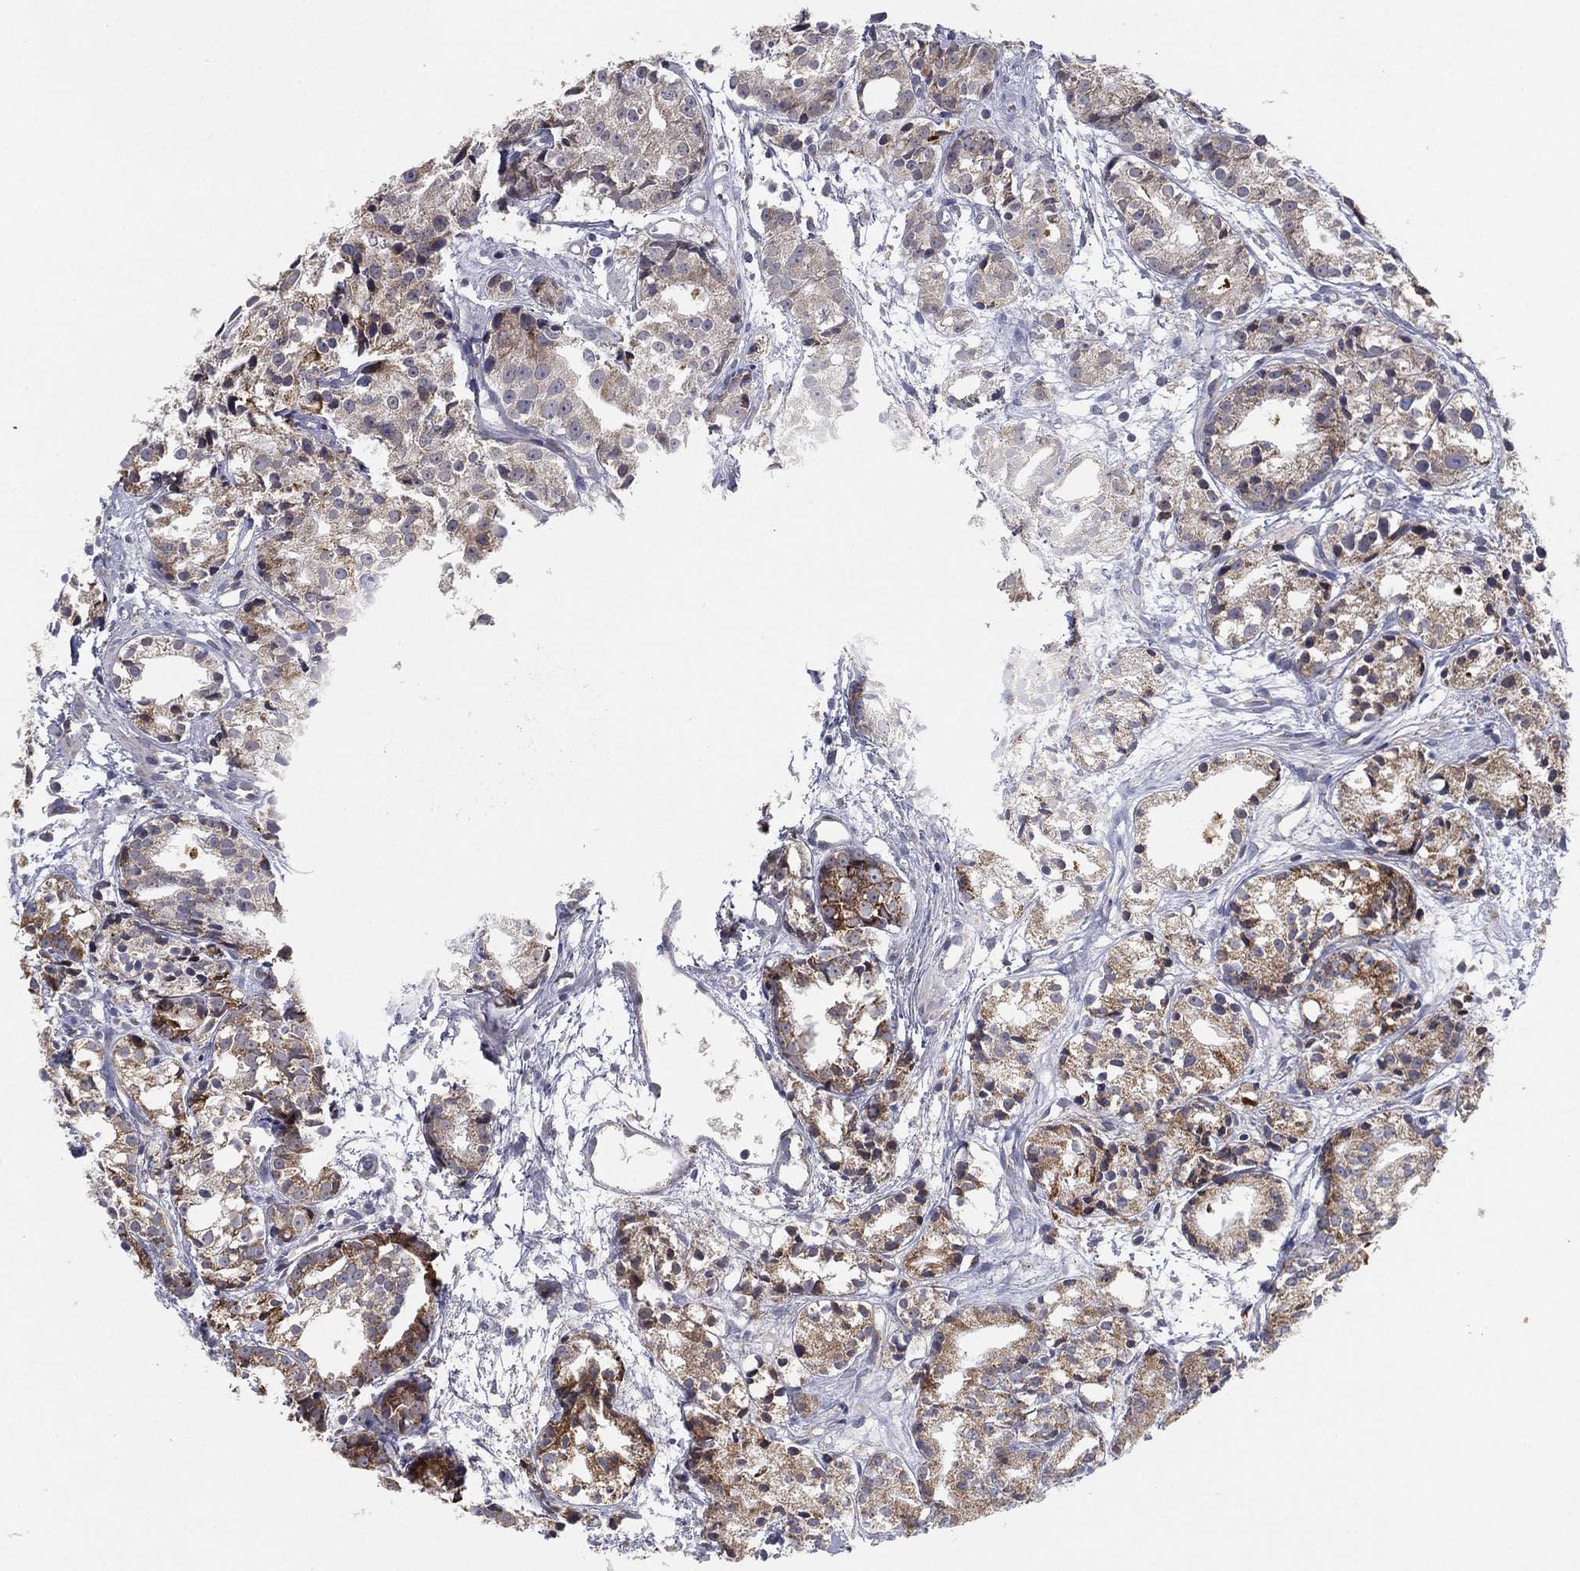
{"staining": {"intensity": "weak", "quantity": "25%-75%", "location": "cytoplasmic/membranous"}, "tissue": "prostate cancer", "cell_type": "Tumor cells", "image_type": "cancer", "snomed": [{"axis": "morphology", "description": "Adenocarcinoma, Medium grade"}, {"axis": "topography", "description": "Prostate"}], "caption": "Tumor cells demonstrate low levels of weak cytoplasmic/membranous expression in about 25%-75% of cells in human prostate cancer (medium-grade adenocarcinoma). (Brightfield microscopy of DAB IHC at high magnification).", "gene": "PSMG4", "patient": {"sex": "male", "age": 74}}